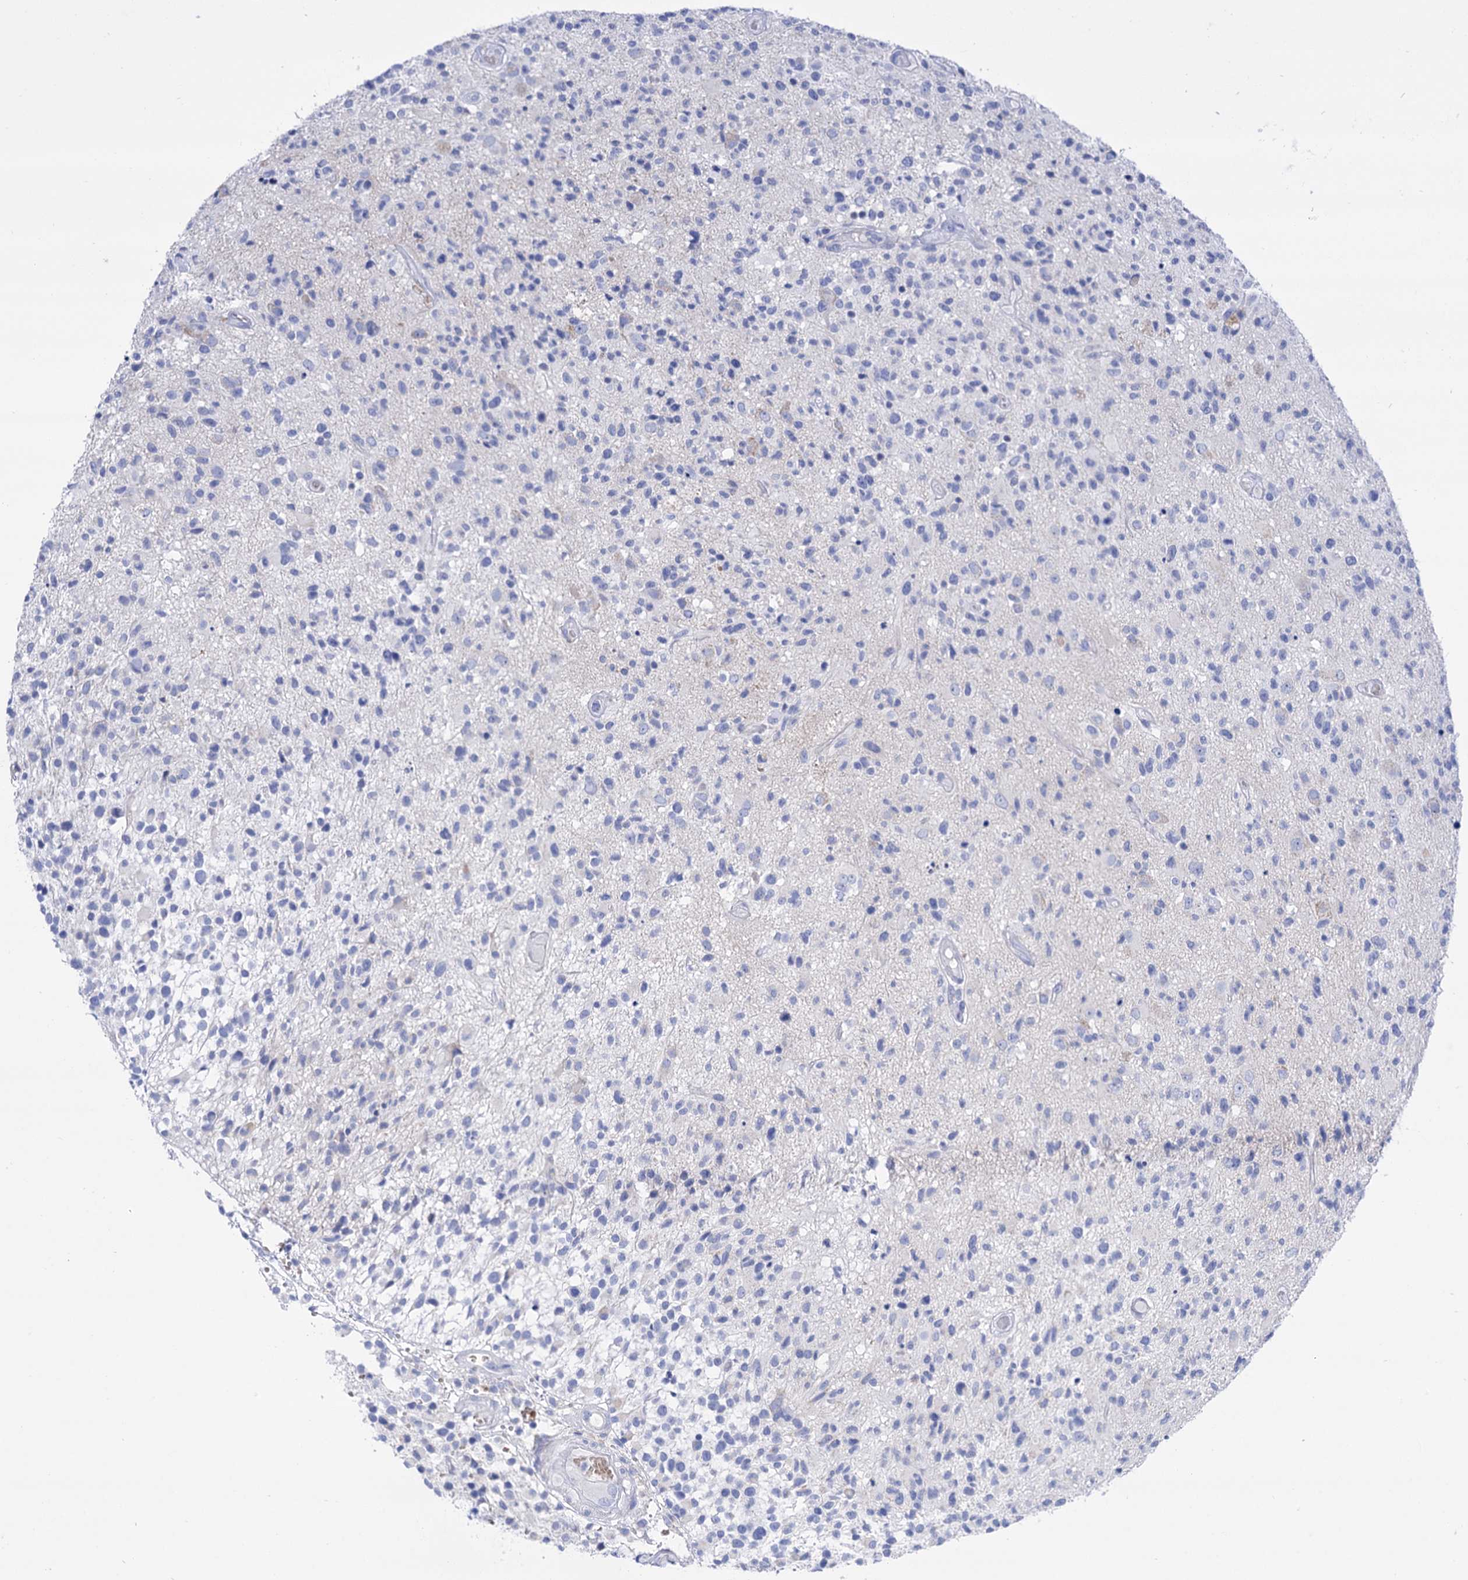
{"staining": {"intensity": "negative", "quantity": "none", "location": "none"}, "tissue": "glioma", "cell_type": "Tumor cells", "image_type": "cancer", "snomed": [{"axis": "morphology", "description": "Glioma, malignant, High grade"}, {"axis": "morphology", "description": "Glioblastoma, NOS"}, {"axis": "topography", "description": "Brain"}], "caption": "IHC image of neoplastic tissue: malignant glioma (high-grade) stained with DAB displays no significant protein positivity in tumor cells. (Stains: DAB (3,3'-diaminobenzidine) immunohistochemistry (IHC) with hematoxylin counter stain, Microscopy: brightfield microscopy at high magnification).", "gene": "YARS2", "patient": {"sex": "male", "age": 60}}